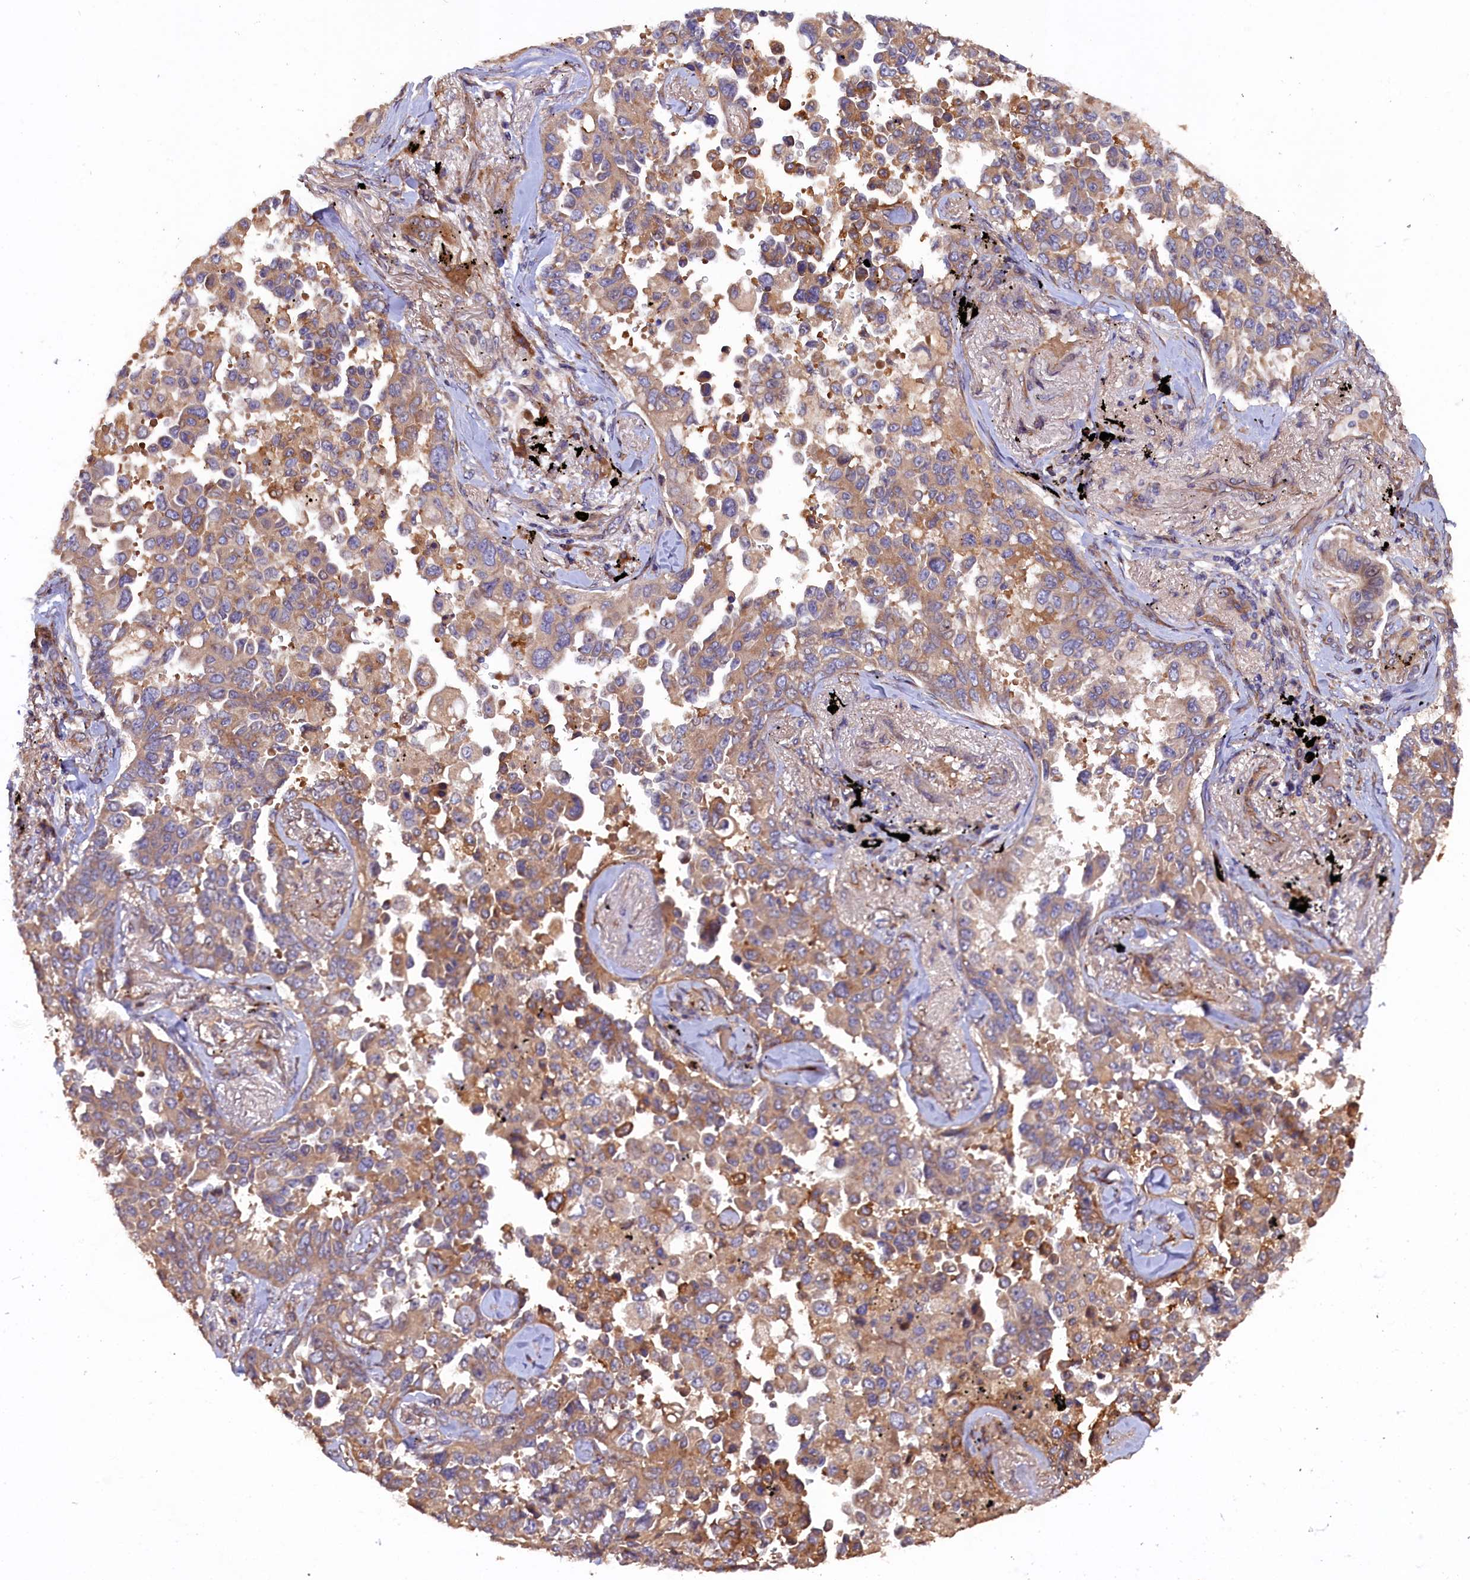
{"staining": {"intensity": "moderate", "quantity": "<25%", "location": "cytoplasmic/membranous"}, "tissue": "lung cancer", "cell_type": "Tumor cells", "image_type": "cancer", "snomed": [{"axis": "morphology", "description": "Adenocarcinoma, NOS"}, {"axis": "topography", "description": "Lung"}], "caption": "Protein expression analysis of human adenocarcinoma (lung) reveals moderate cytoplasmic/membranous staining in about <25% of tumor cells.", "gene": "GREB1L", "patient": {"sex": "female", "age": 67}}